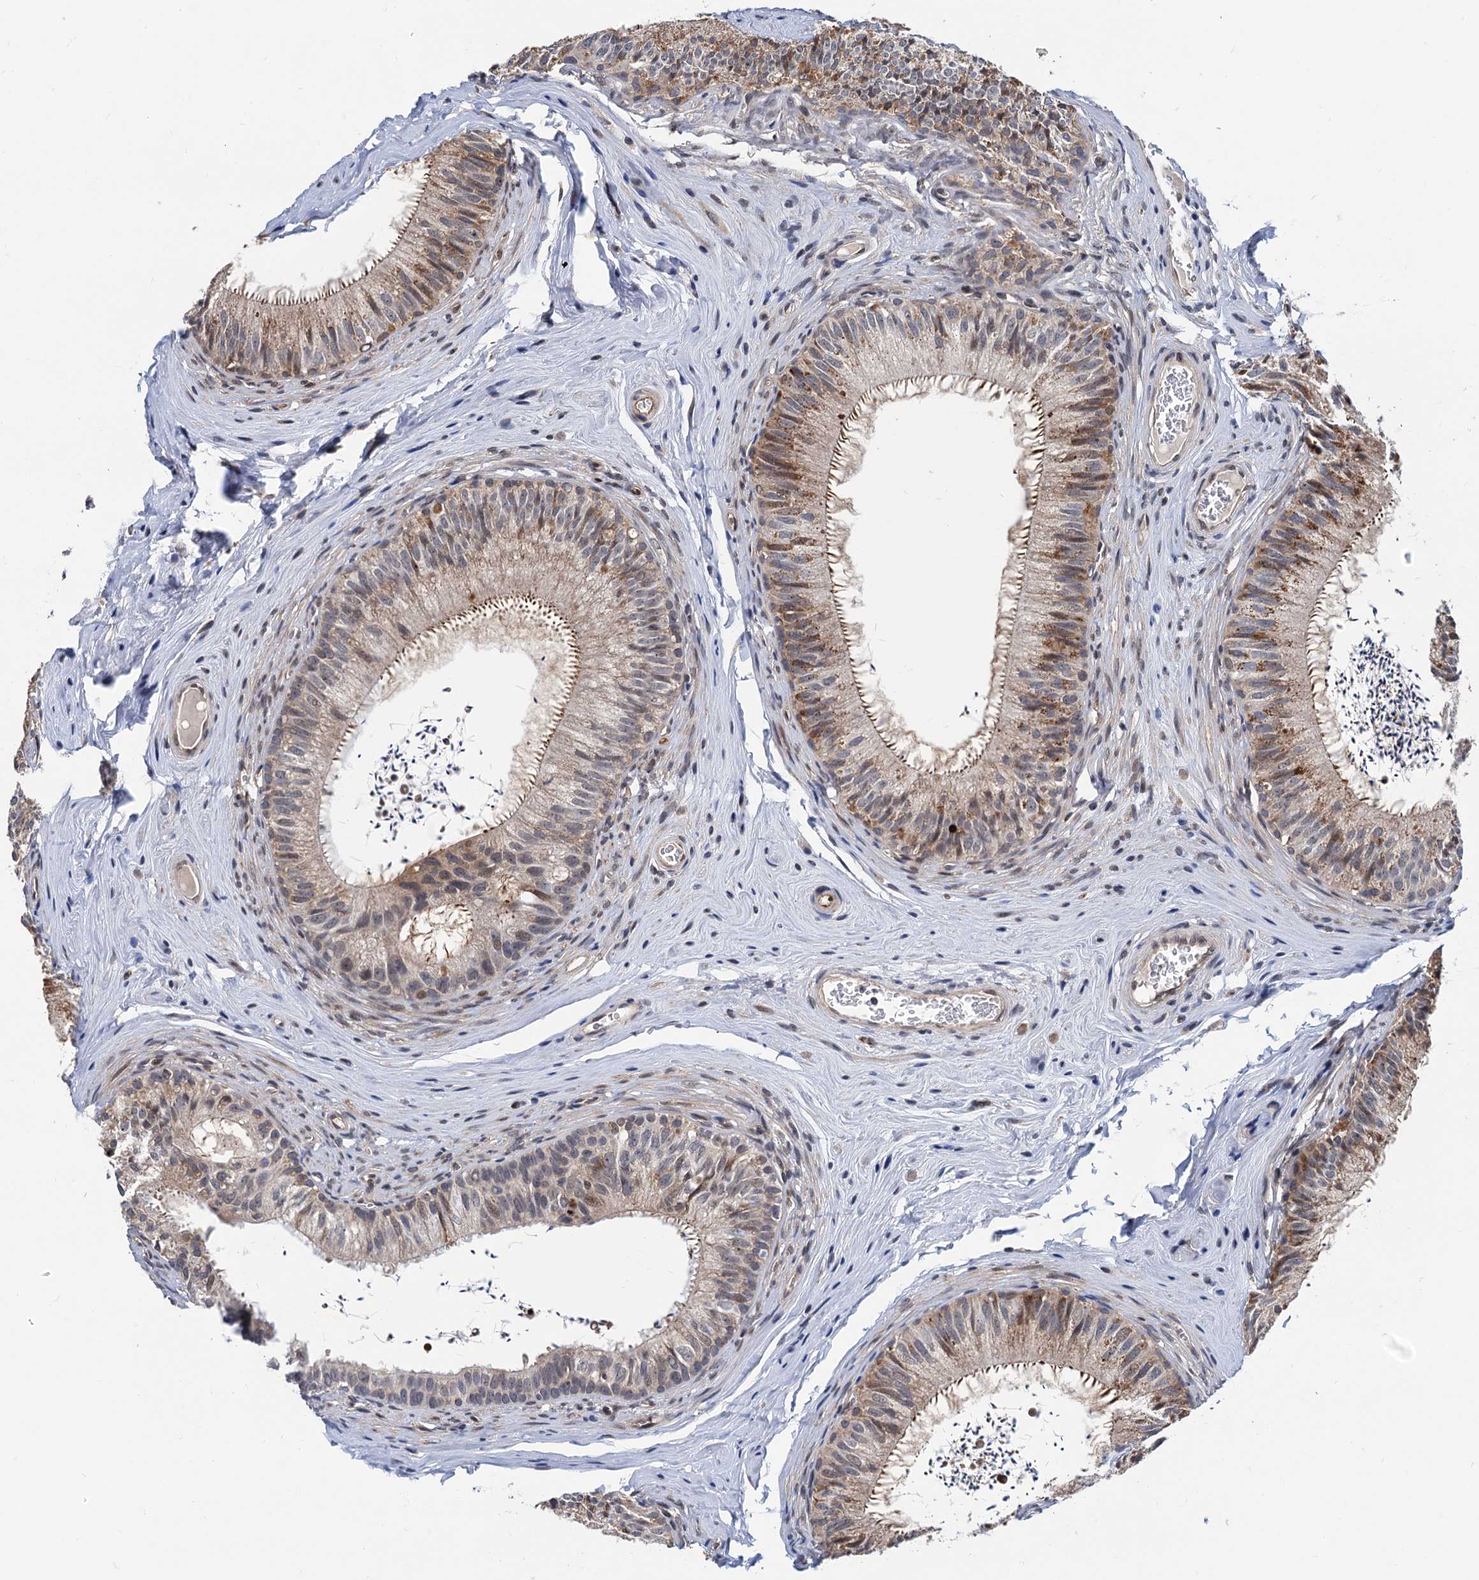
{"staining": {"intensity": "moderate", "quantity": "<25%", "location": "cytoplasmic/membranous"}, "tissue": "epididymis", "cell_type": "Glandular cells", "image_type": "normal", "snomed": [{"axis": "morphology", "description": "Normal tissue, NOS"}, {"axis": "topography", "description": "Epididymis"}], "caption": "DAB immunohistochemical staining of benign human epididymis shows moderate cytoplasmic/membranous protein positivity in about <25% of glandular cells.", "gene": "CMPK2", "patient": {"sex": "male", "age": 46}}